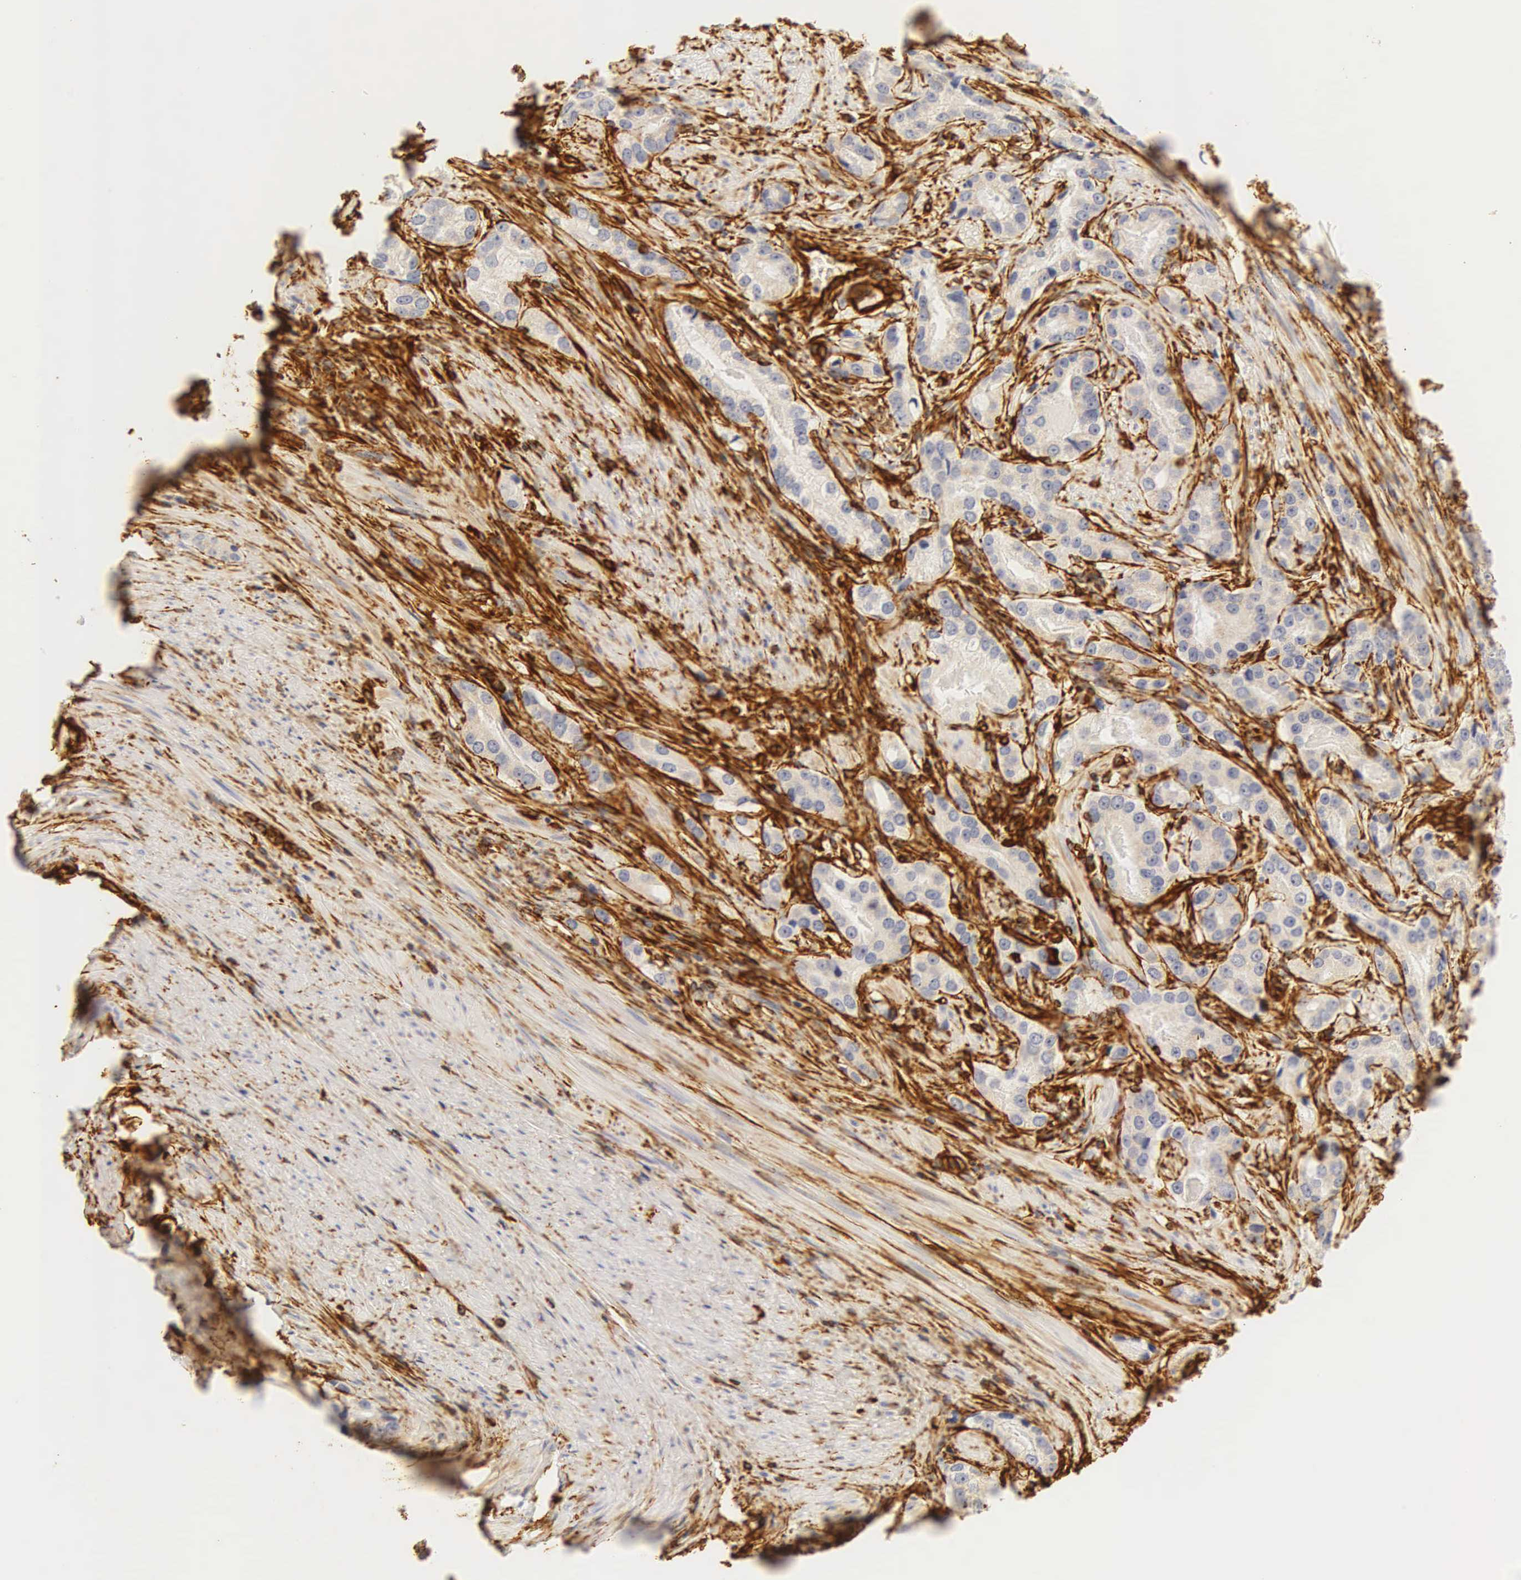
{"staining": {"intensity": "strong", "quantity": "<25%", "location": "cytoplasmic/membranous,nuclear"}, "tissue": "prostate cancer", "cell_type": "Tumor cells", "image_type": "cancer", "snomed": [{"axis": "morphology", "description": "Adenocarcinoma, Medium grade"}, {"axis": "topography", "description": "Prostate"}], "caption": "Immunohistochemical staining of adenocarcinoma (medium-grade) (prostate) shows strong cytoplasmic/membranous and nuclear protein positivity in about <25% of tumor cells. (IHC, brightfield microscopy, high magnification).", "gene": "VIM", "patient": {"sex": "male", "age": 72}}